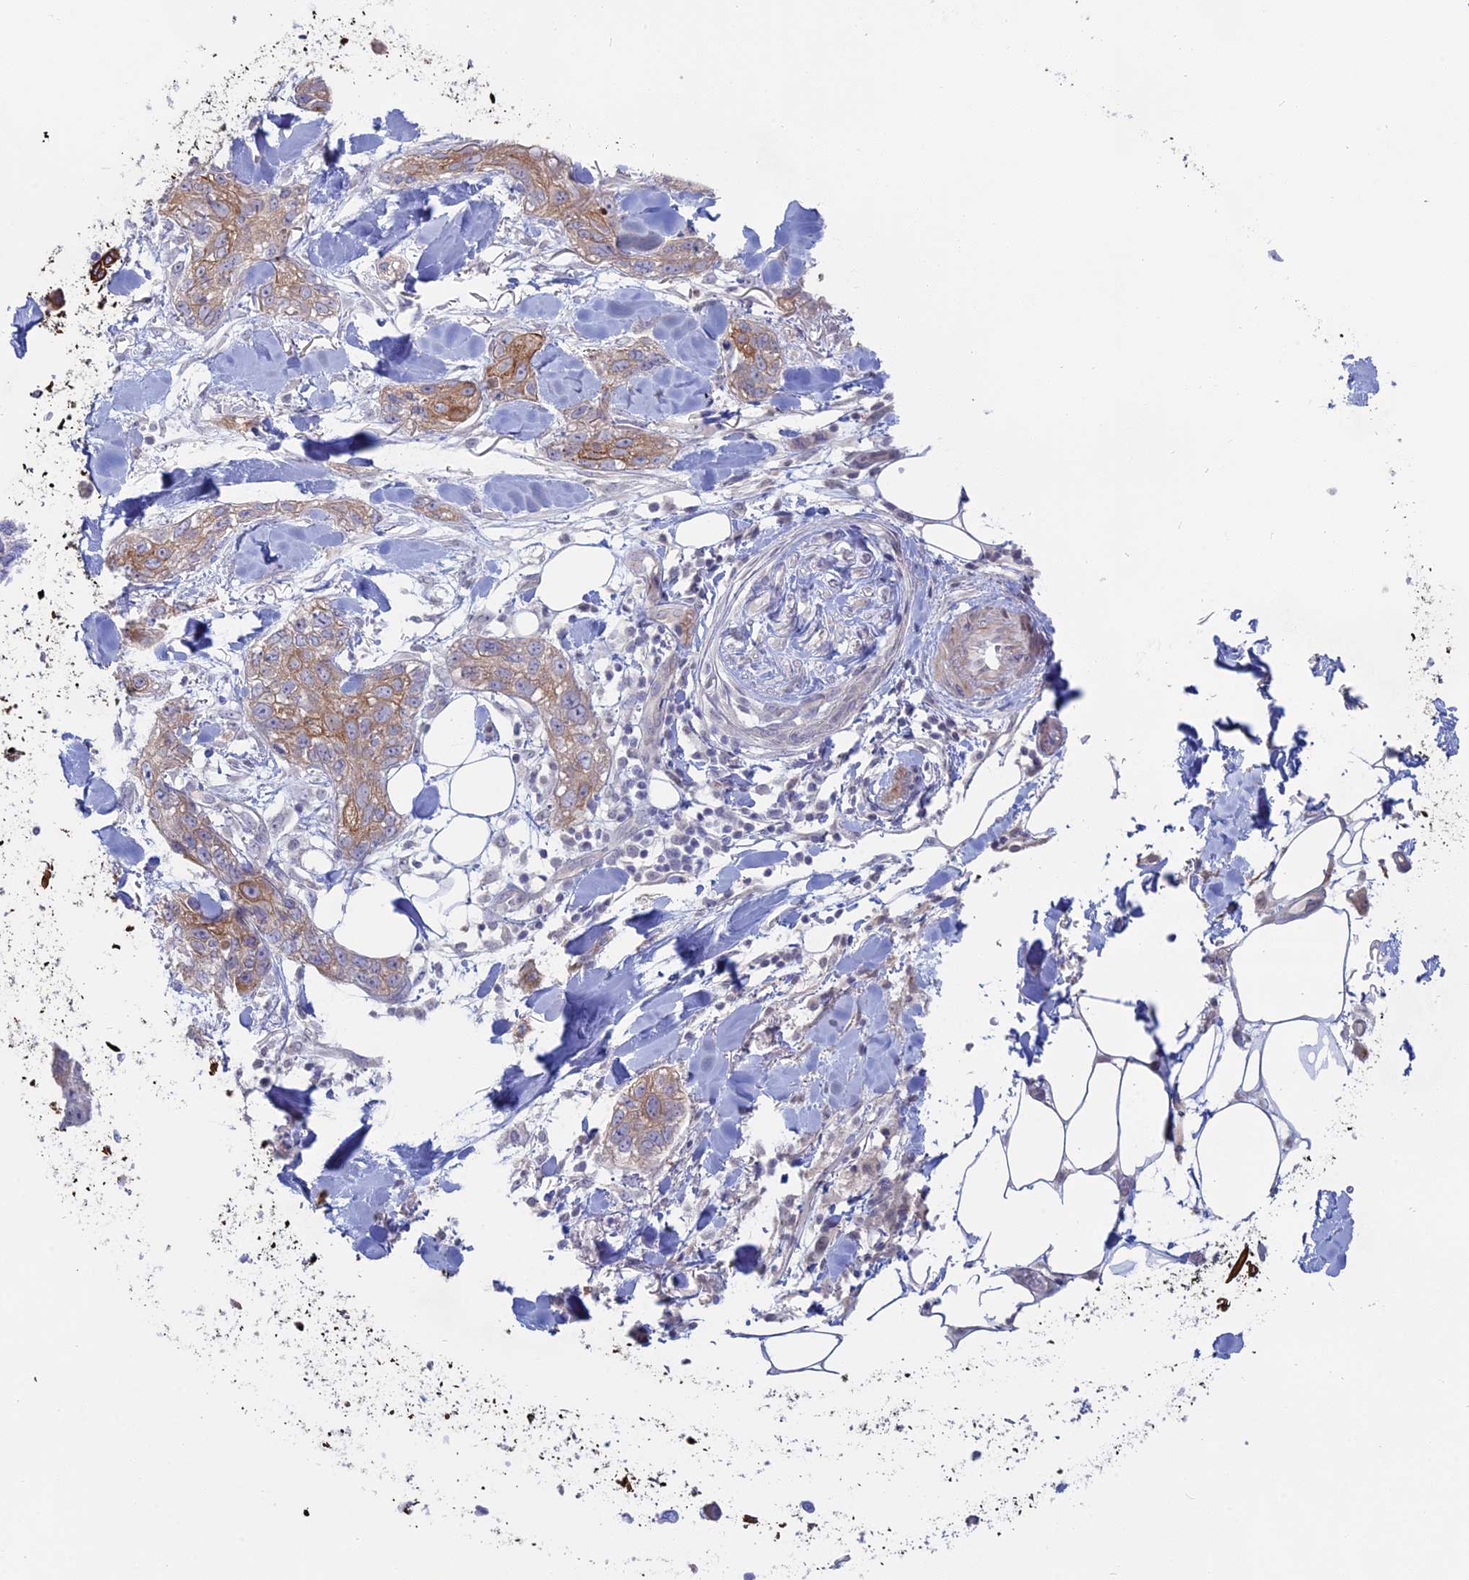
{"staining": {"intensity": "moderate", "quantity": "25%-75%", "location": "cytoplasmic/membranous"}, "tissue": "skin cancer", "cell_type": "Tumor cells", "image_type": "cancer", "snomed": [{"axis": "morphology", "description": "Normal tissue, NOS"}, {"axis": "morphology", "description": "Squamous cell carcinoma, NOS"}, {"axis": "topography", "description": "Skin"}], "caption": "Skin cancer (squamous cell carcinoma) tissue reveals moderate cytoplasmic/membranous positivity in about 25%-75% of tumor cells, visualized by immunohistochemistry. (DAB IHC with brightfield microscopy, high magnification).", "gene": "MYO5B", "patient": {"sex": "male", "age": 72}}